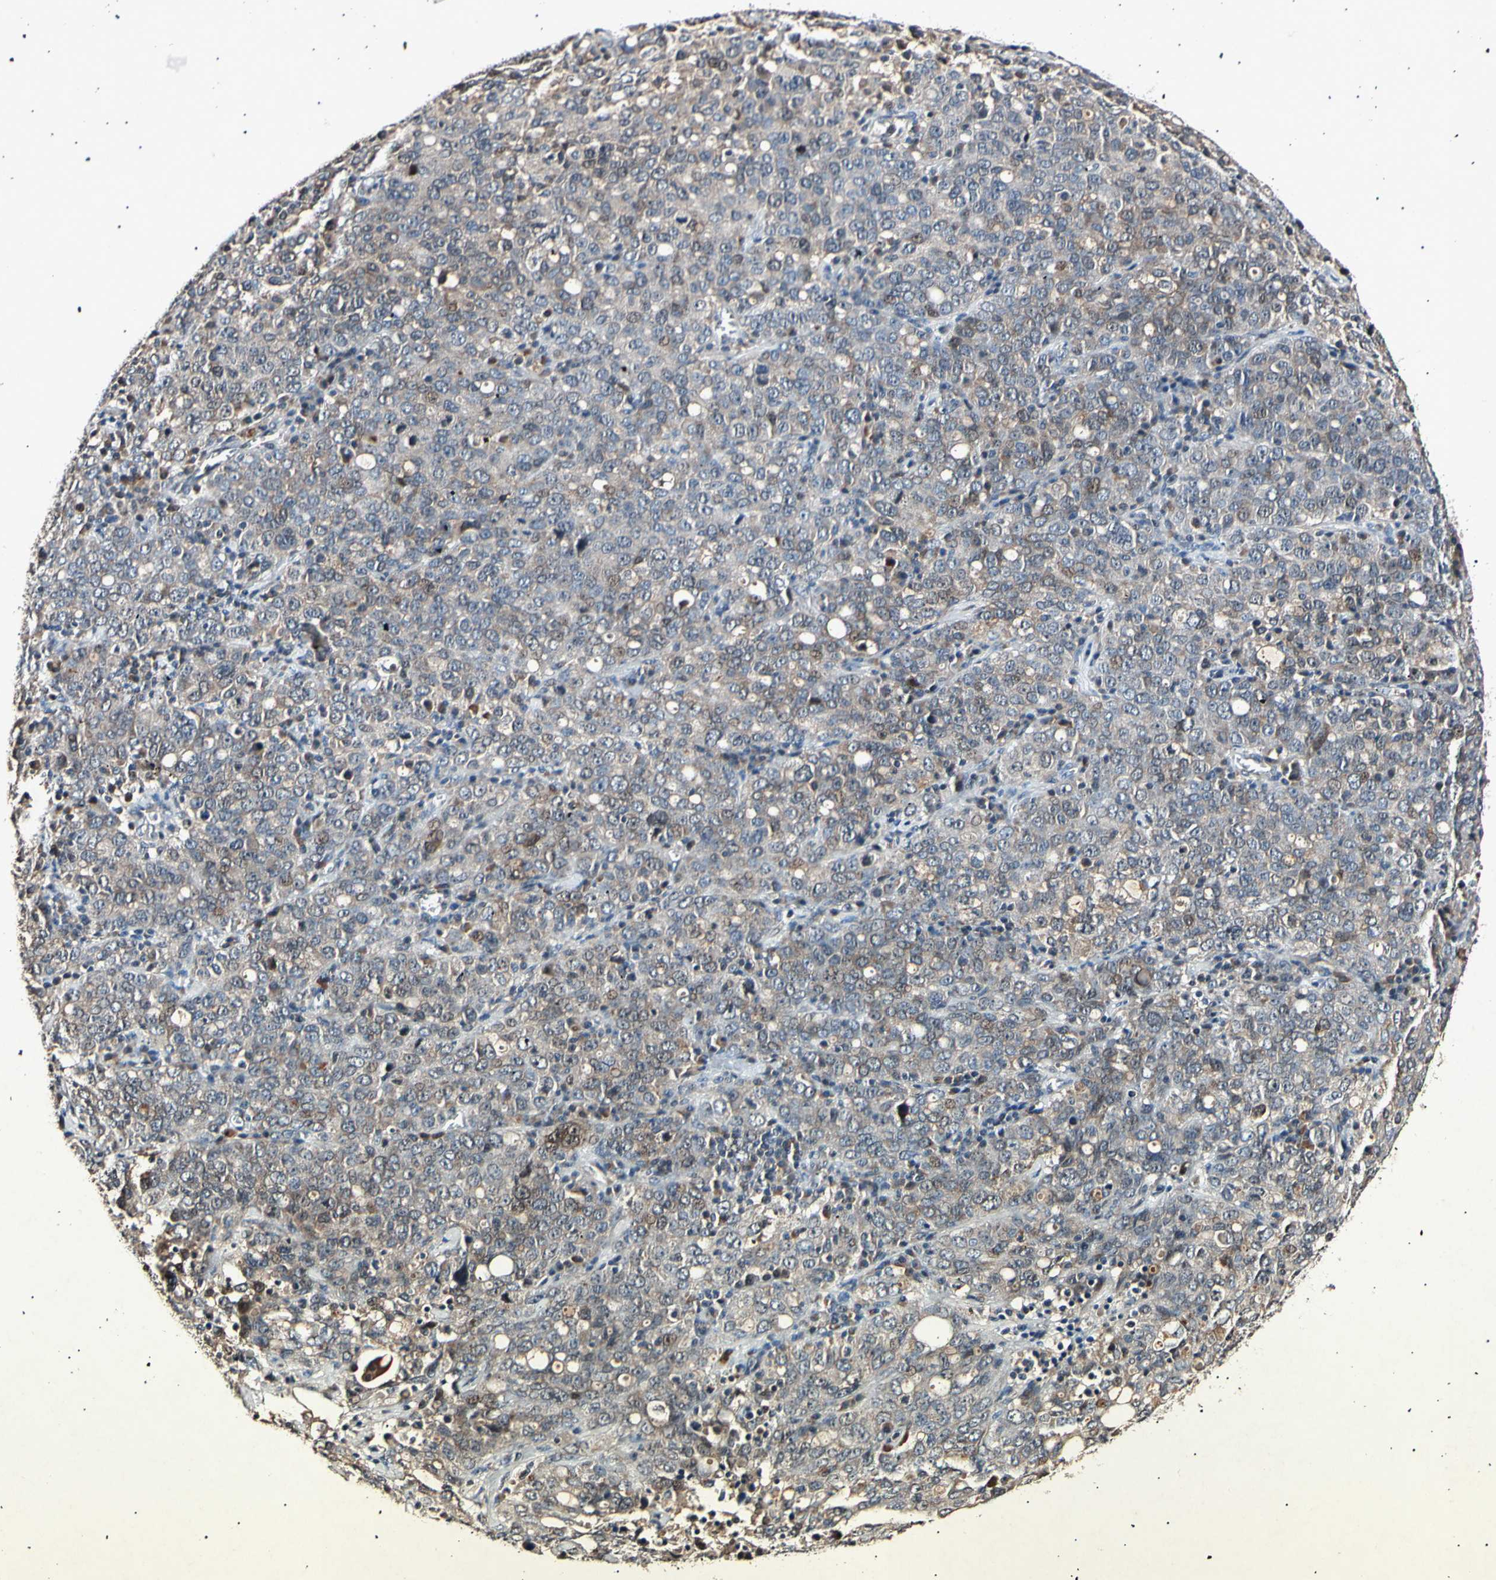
{"staining": {"intensity": "weak", "quantity": "<25%", "location": "cytoplasmic/membranous"}, "tissue": "ovarian cancer", "cell_type": "Tumor cells", "image_type": "cancer", "snomed": [{"axis": "morphology", "description": "Carcinoma, endometroid"}, {"axis": "topography", "description": "Ovary"}], "caption": "DAB (3,3'-diaminobenzidine) immunohistochemical staining of human ovarian cancer demonstrates no significant expression in tumor cells. (DAB (3,3'-diaminobenzidine) immunohistochemistry (IHC) with hematoxylin counter stain).", "gene": "ADCY3", "patient": {"sex": "female", "age": 62}}